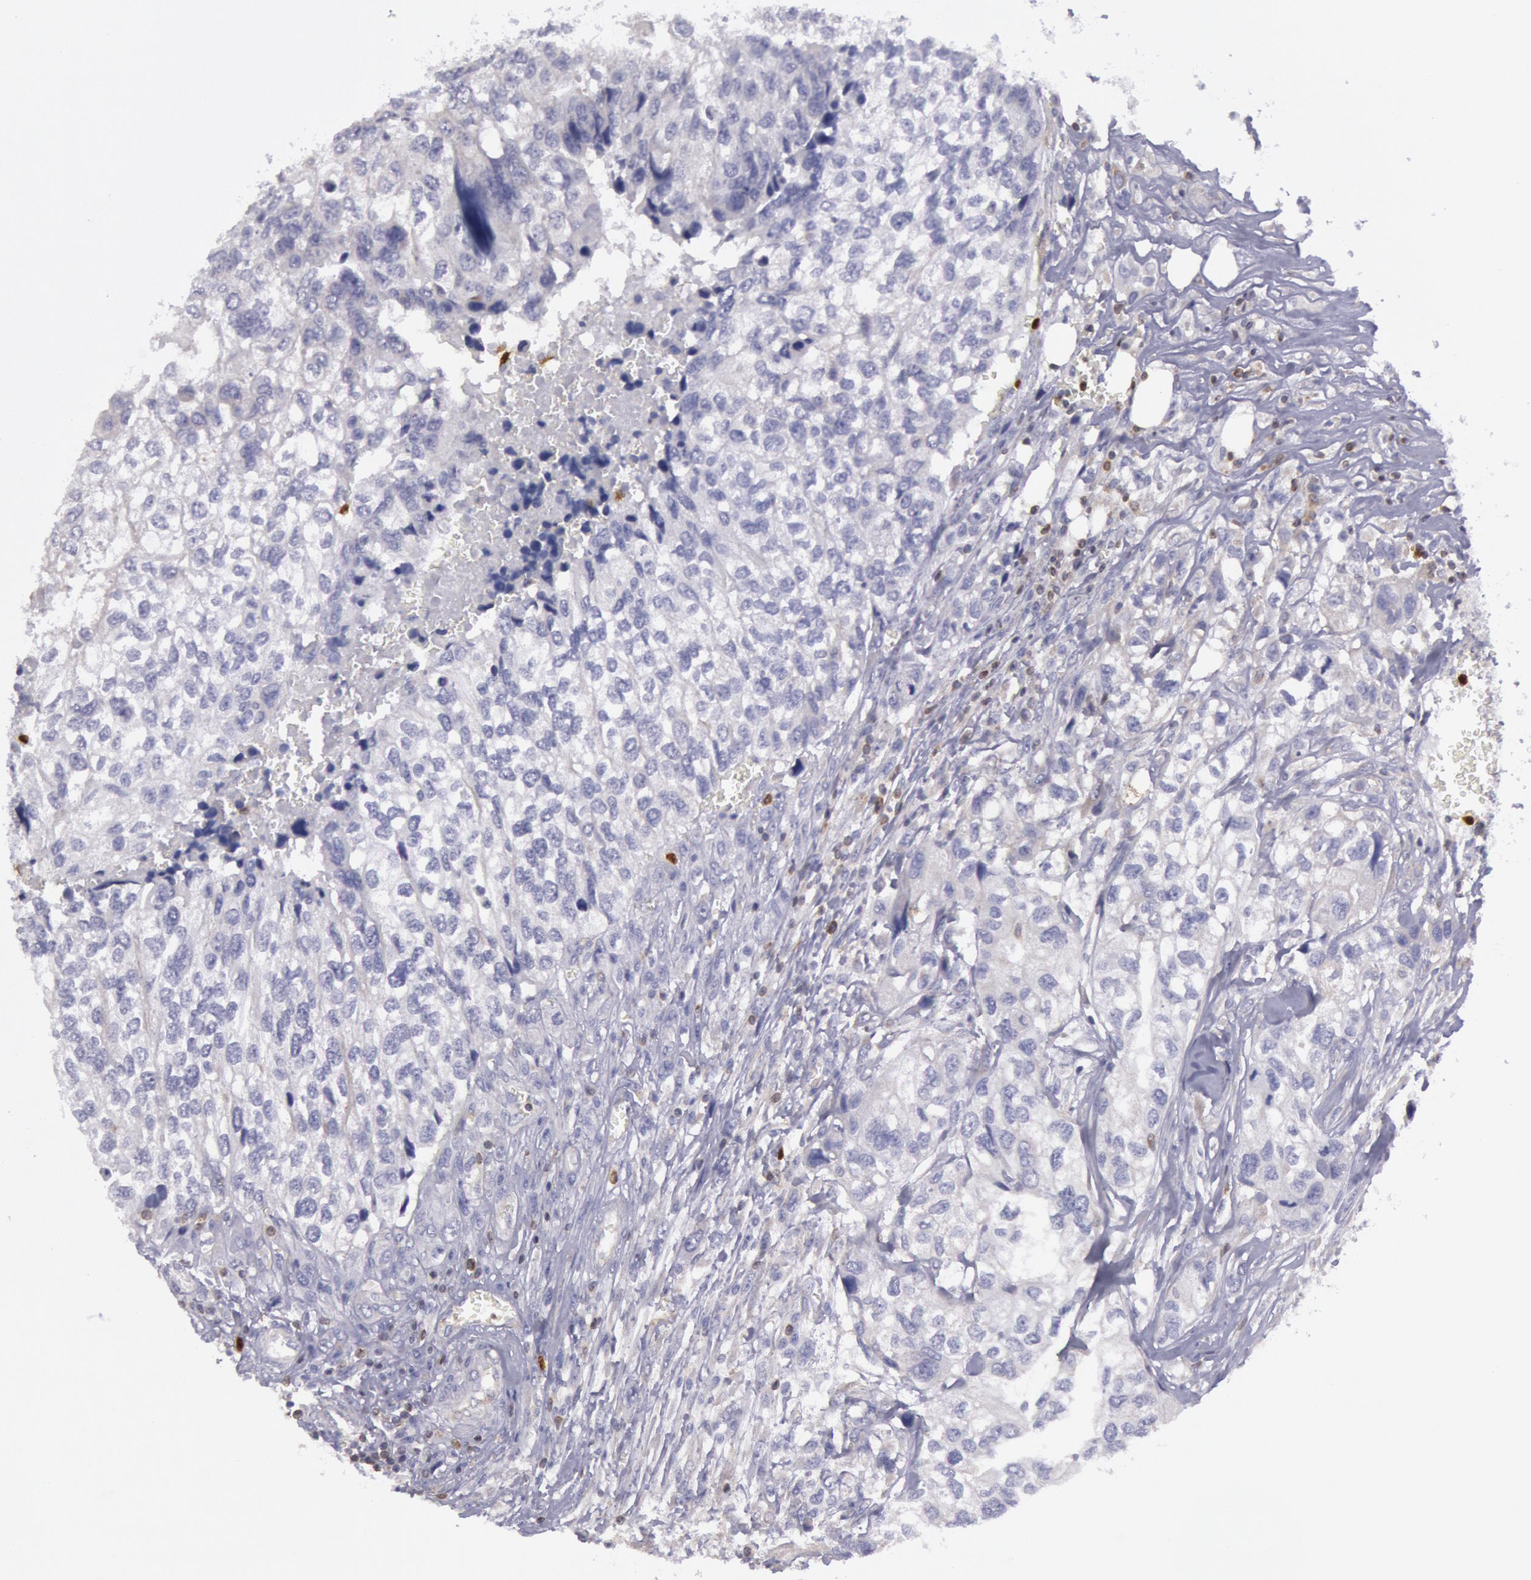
{"staining": {"intensity": "negative", "quantity": "none", "location": "none"}, "tissue": "breast cancer", "cell_type": "Tumor cells", "image_type": "cancer", "snomed": [{"axis": "morphology", "description": "Neoplasm, malignant, NOS"}, {"axis": "topography", "description": "Breast"}], "caption": "This is a micrograph of IHC staining of breast malignant neoplasm, which shows no positivity in tumor cells.", "gene": "RAB27A", "patient": {"sex": "female", "age": 50}}